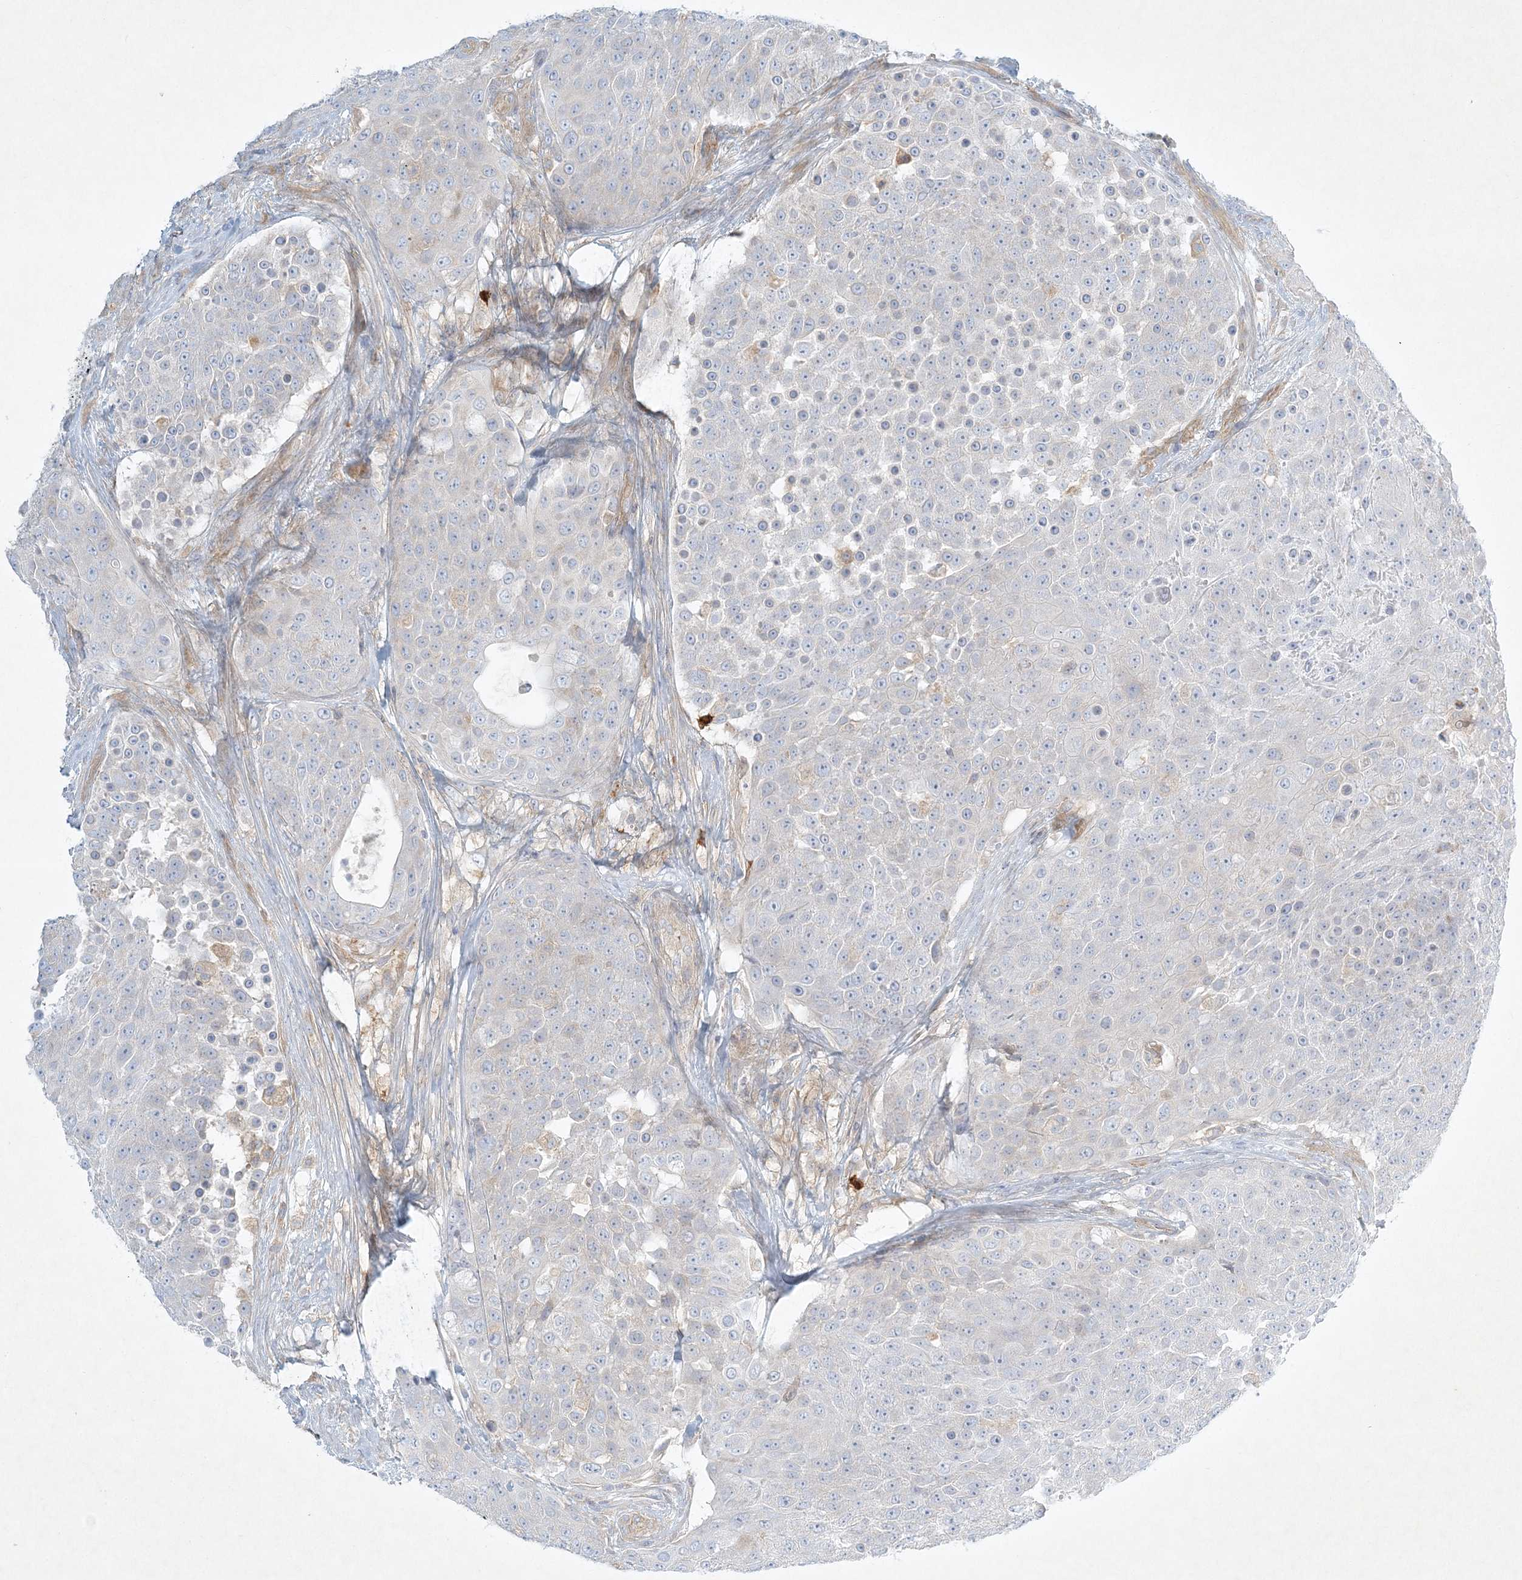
{"staining": {"intensity": "negative", "quantity": "none", "location": "none"}, "tissue": "urothelial cancer", "cell_type": "Tumor cells", "image_type": "cancer", "snomed": [{"axis": "morphology", "description": "Urothelial carcinoma, High grade"}, {"axis": "topography", "description": "Urinary bladder"}], "caption": "DAB immunohistochemical staining of human urothelial cancer displays no significant expression in tumor cells. The staining is performed using DAB (3,3'-diaminobenzidine) brown chromogen with nuclei counter-stained in using hematoxylin.", "gene": "STK11IP", "patient": {"sex": "female", "age": 63}}